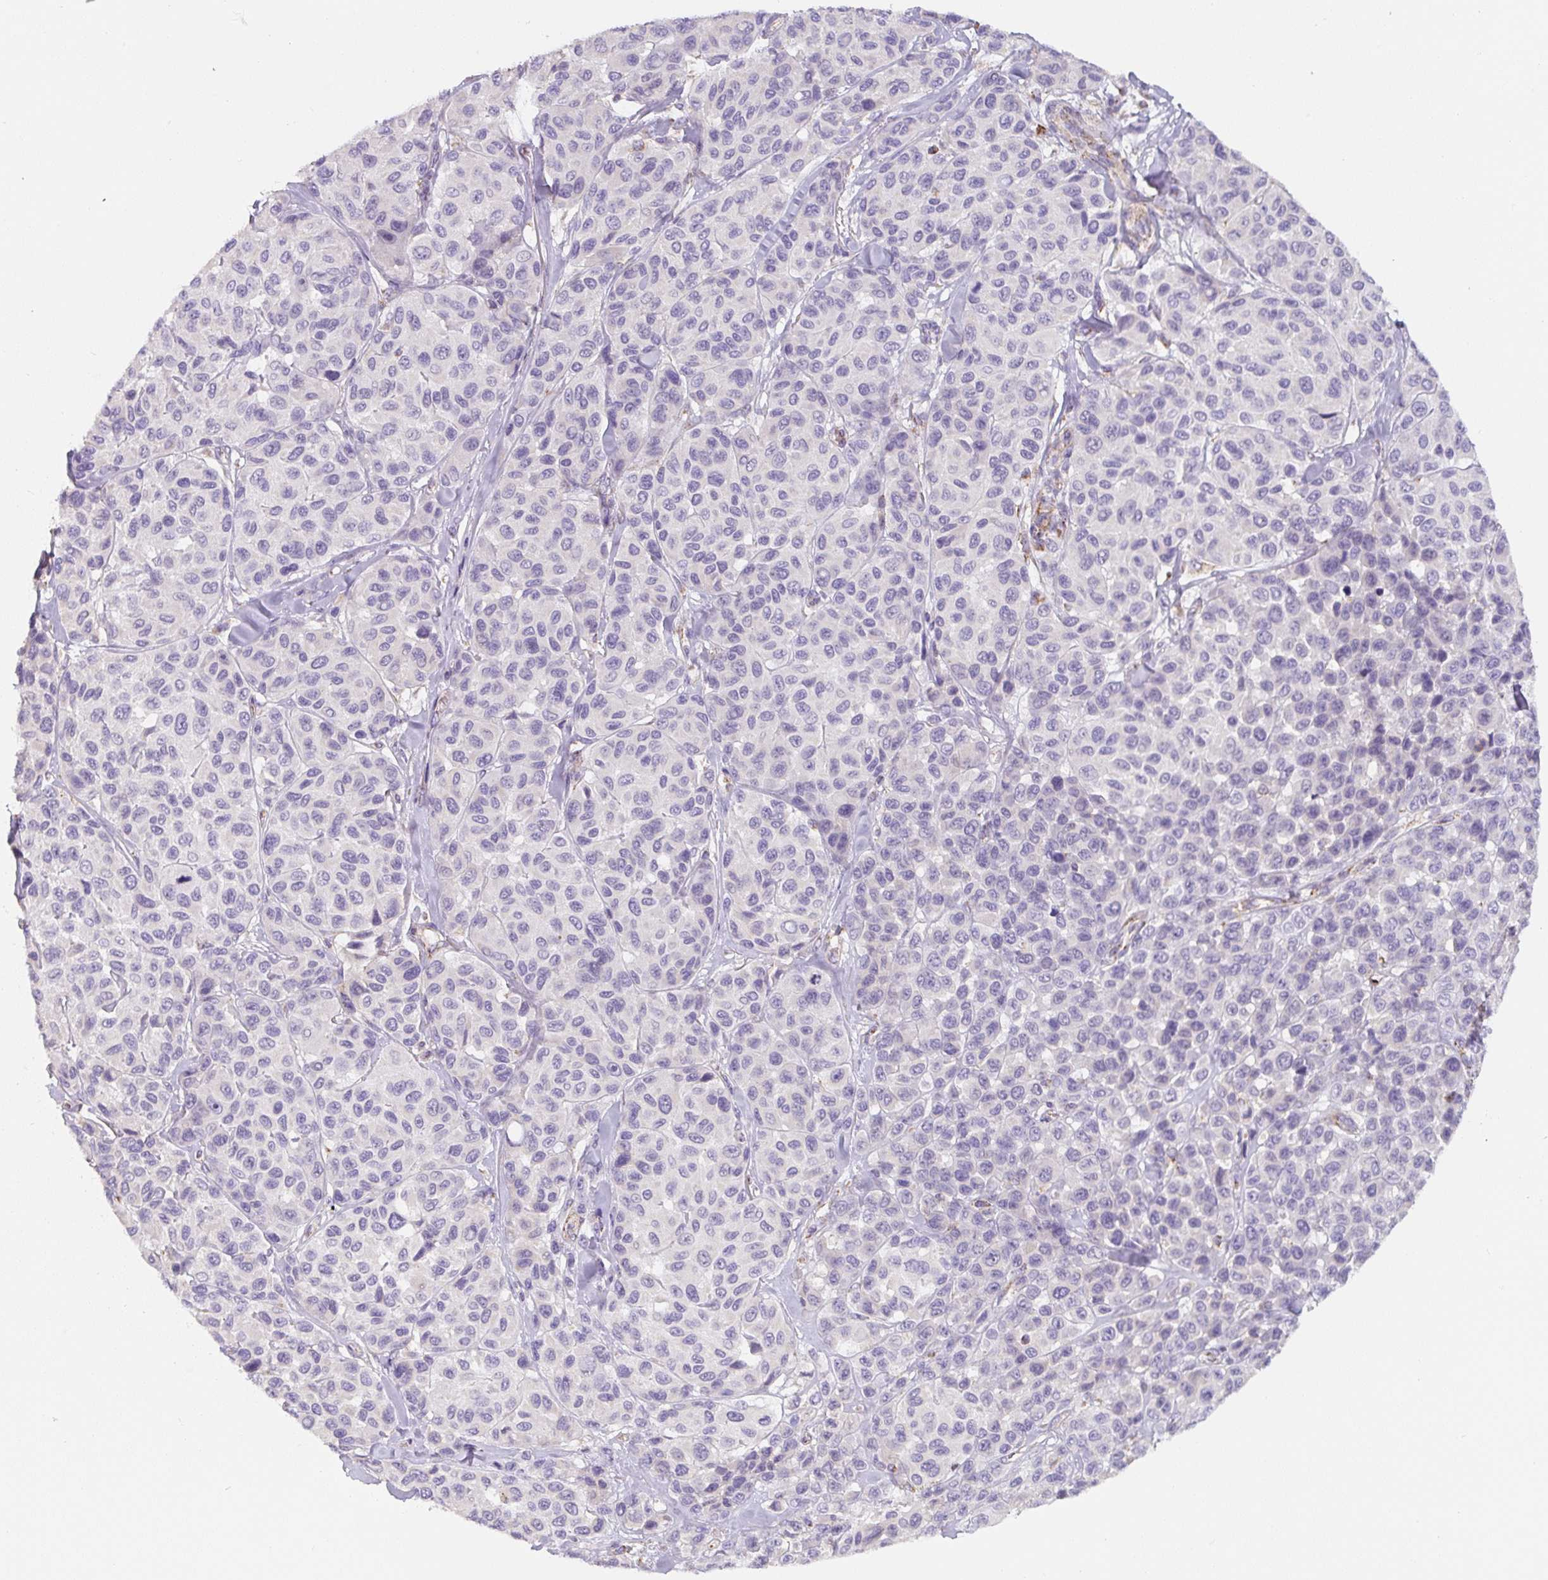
{"staining": {"intensity": "negative", "quantity": "none", "location": "none"}, "tissue": "melanoma", "cell_type": "Tumor cells", "image_type": "cancer", "snomed": [{"axis": "morphology", "description": "Malignant melanoma, NOS"}, {"axis": "topography", "description": "Skin"}], "caption": "This is a micrograph of immunohistochemistry staining of melanoma, which shows no positivity in tumor cells. Brightfield microscopy of immunohistochemistry (IHC) stained with DAB (brown) and hematoxylin (blue), captured at high magnification.", "gene": "MT-CO2", "patient": {"sex": "female", "age": 66}}